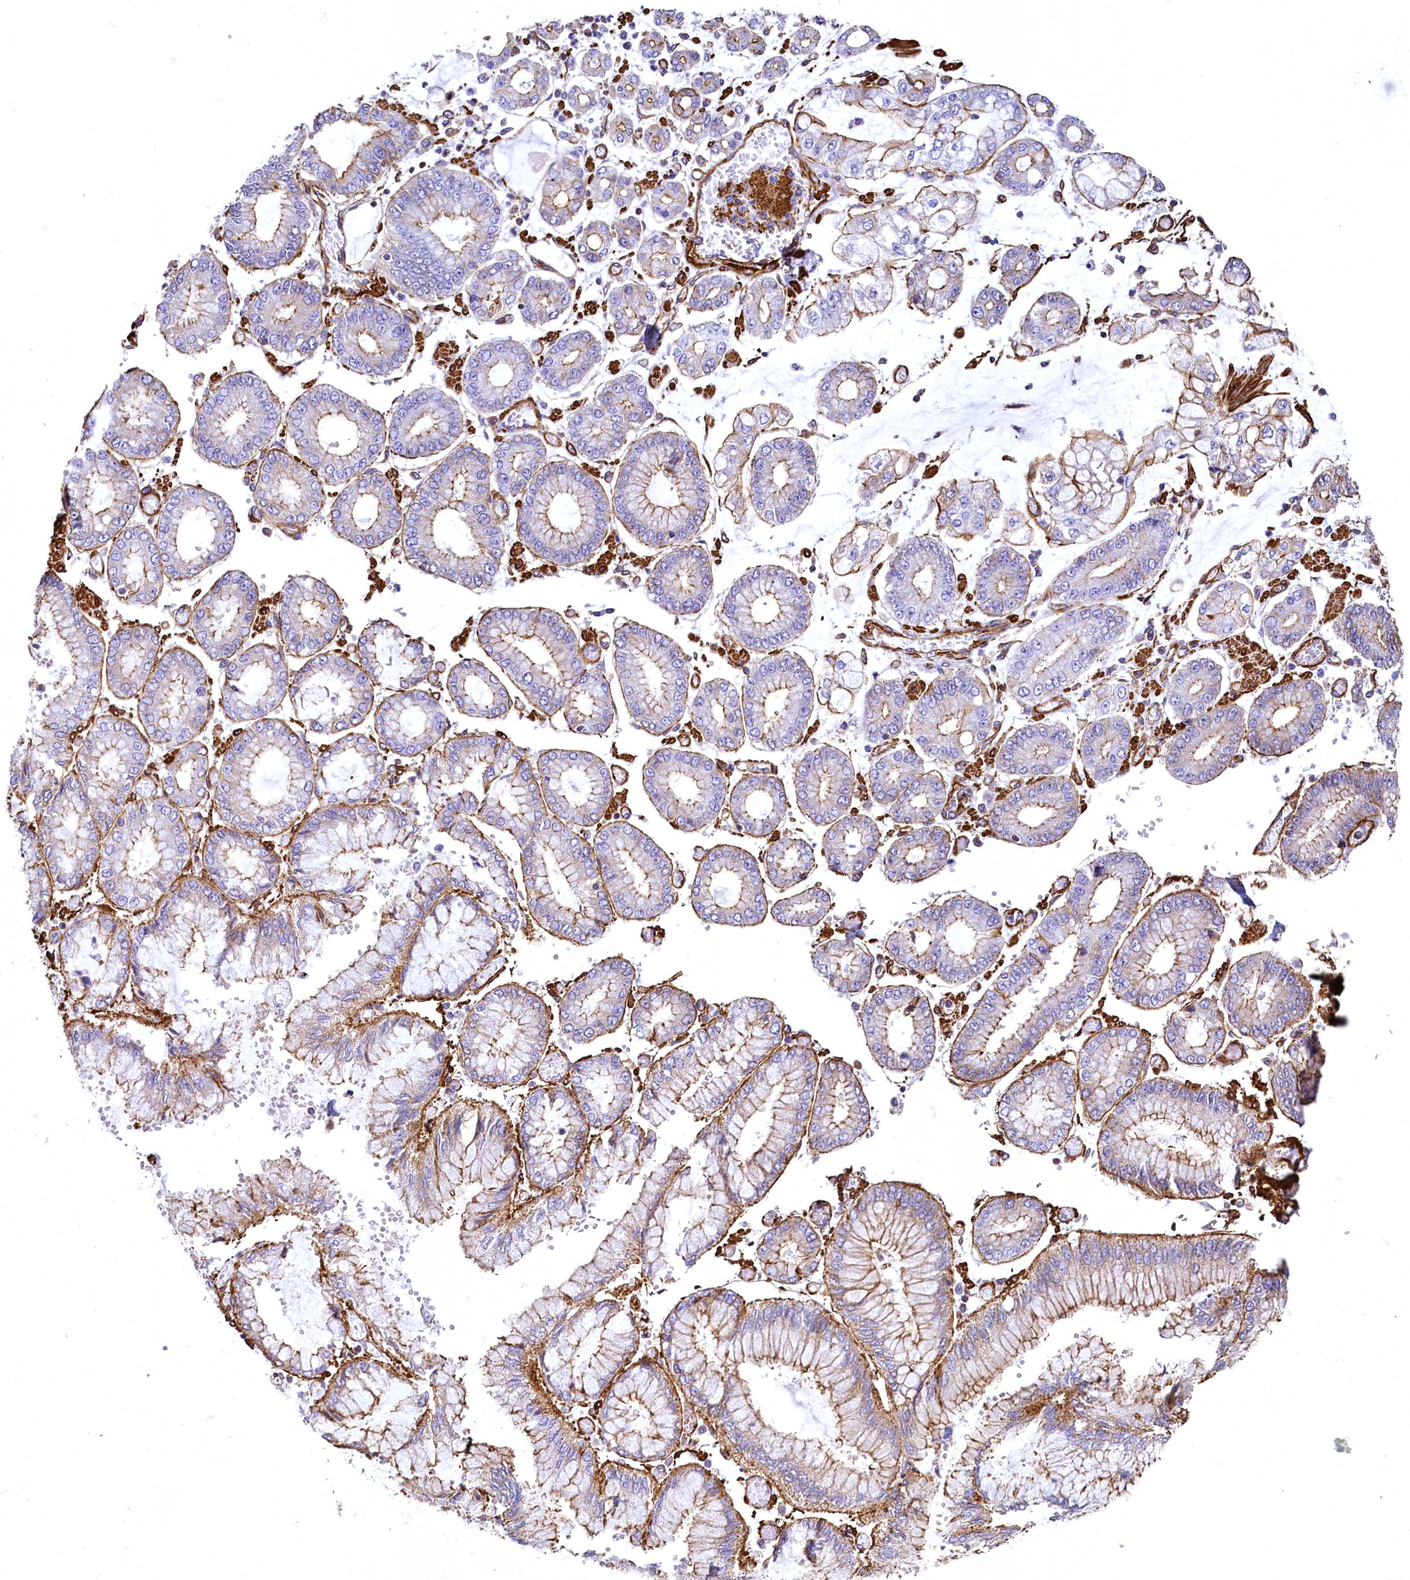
{"staining": {"intensity": "moderate", "quantity": "<25%", "location": "cytoplasmic/membranous"}, "tissue": "stomach cancer", "cell_type": "Tumor cells", "image_type": "cancer", "snomed": [{"axis": "morphology", "description": "Adenocarcinoma, NOS"}, {"axis": "topography", "description": "Stomach"}], "caption": "This is a histology image of IHC staining of stomach adenocarcinoma, which shows moderate expression in the cytoplasmic/membranous of tumor cells.", "gene": "THBS1", "patient": {"sex": "male", "age": 76}}